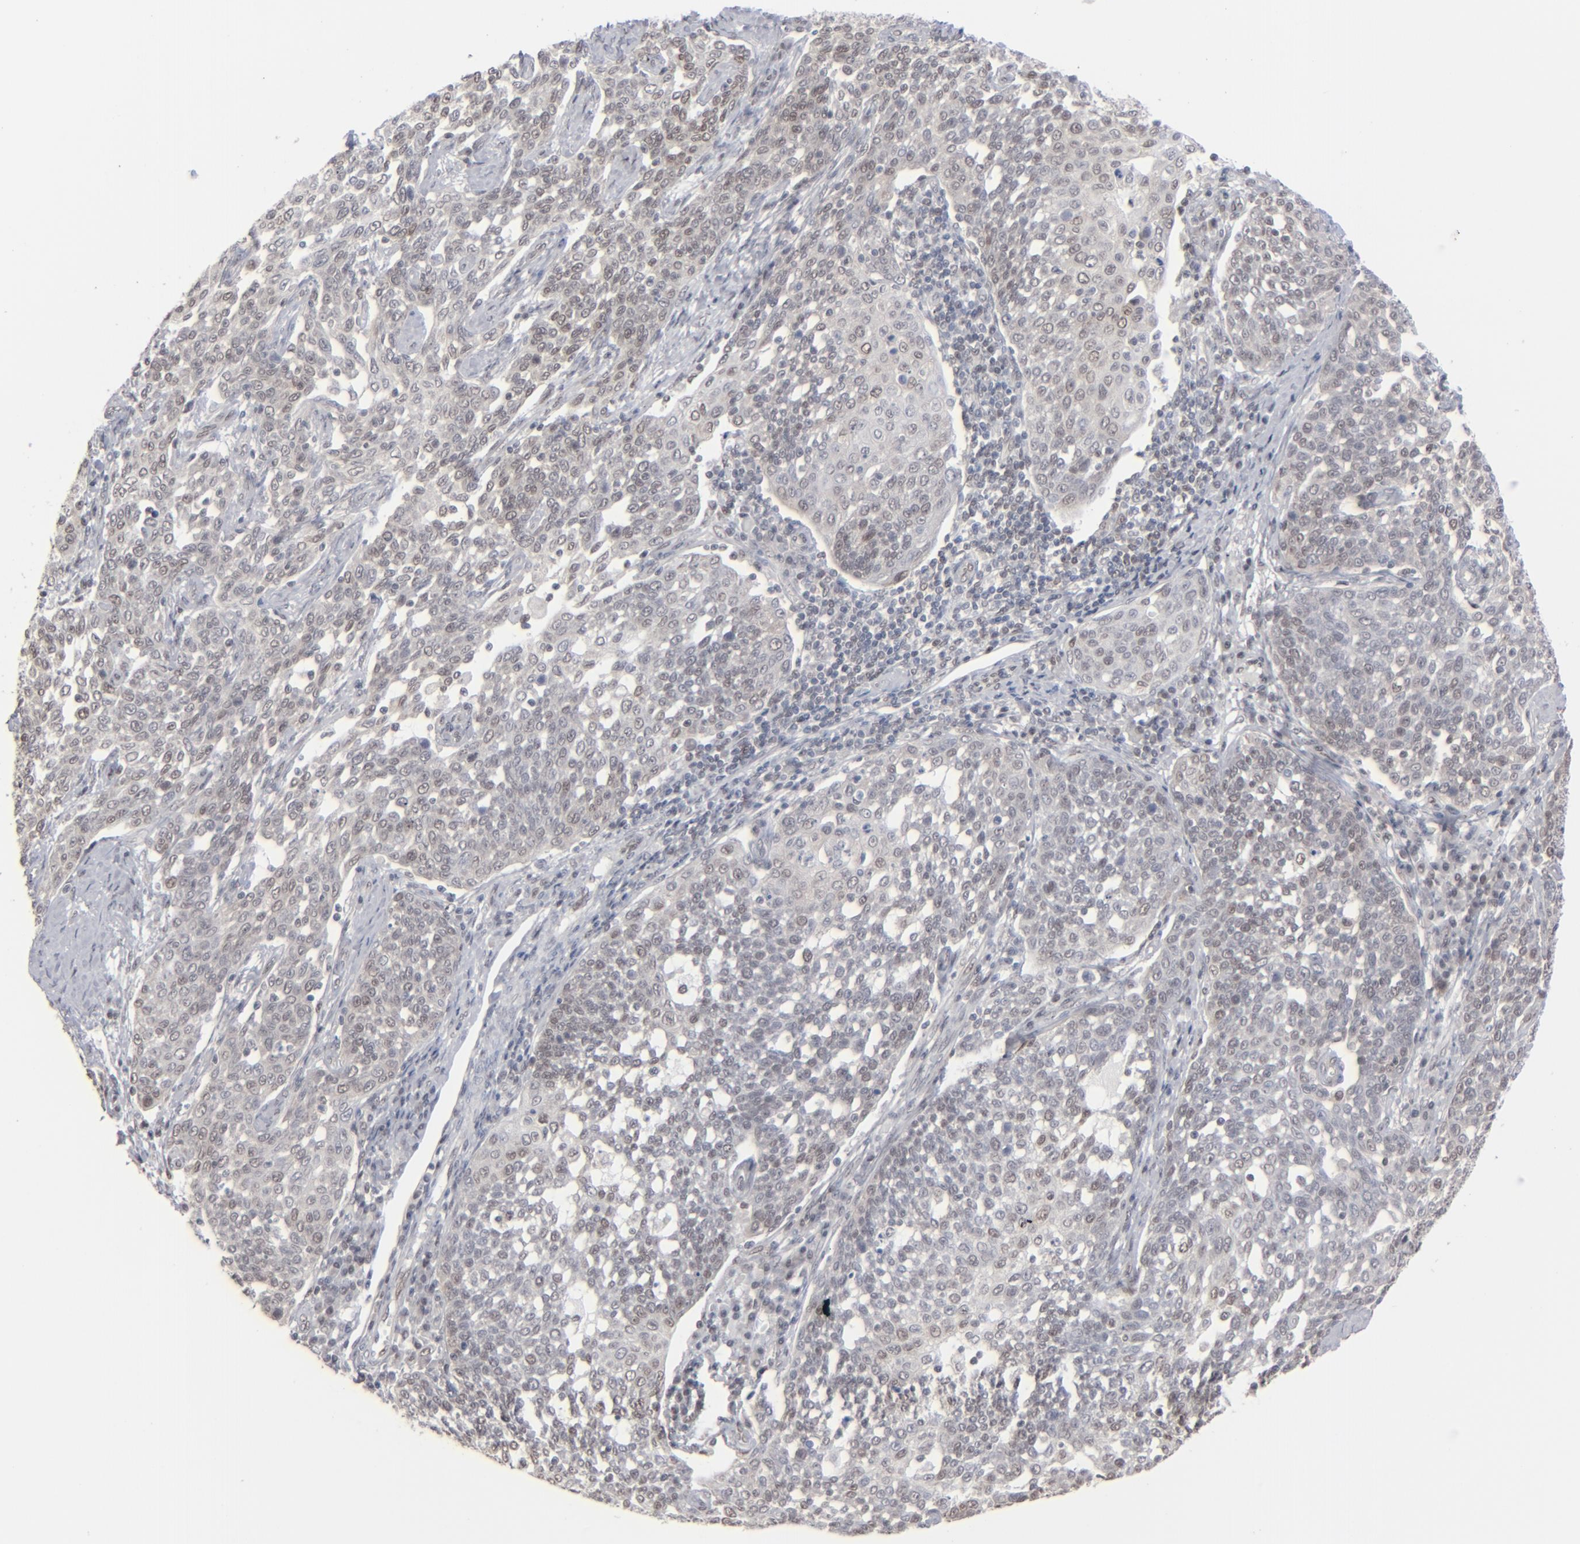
{"staining": {"intensity": "weak", "quantity": "<25%", "location": "nuclear"}, "tissue": "cervical cancer", "cell_type": "Tumor cells", "image_type": "cancer", "snomed": [{"axis": "morphology", "description": "Squamous cell carcinoma, NOS"}, {"axis": "topography", "description": "Cervix"}], "caption": "Cervical cancer was stained to show a protein in brown. There is no significant expression in tumor cells.", "gene": "IRF9", "patient": {"sex": "female", "age": 34}}